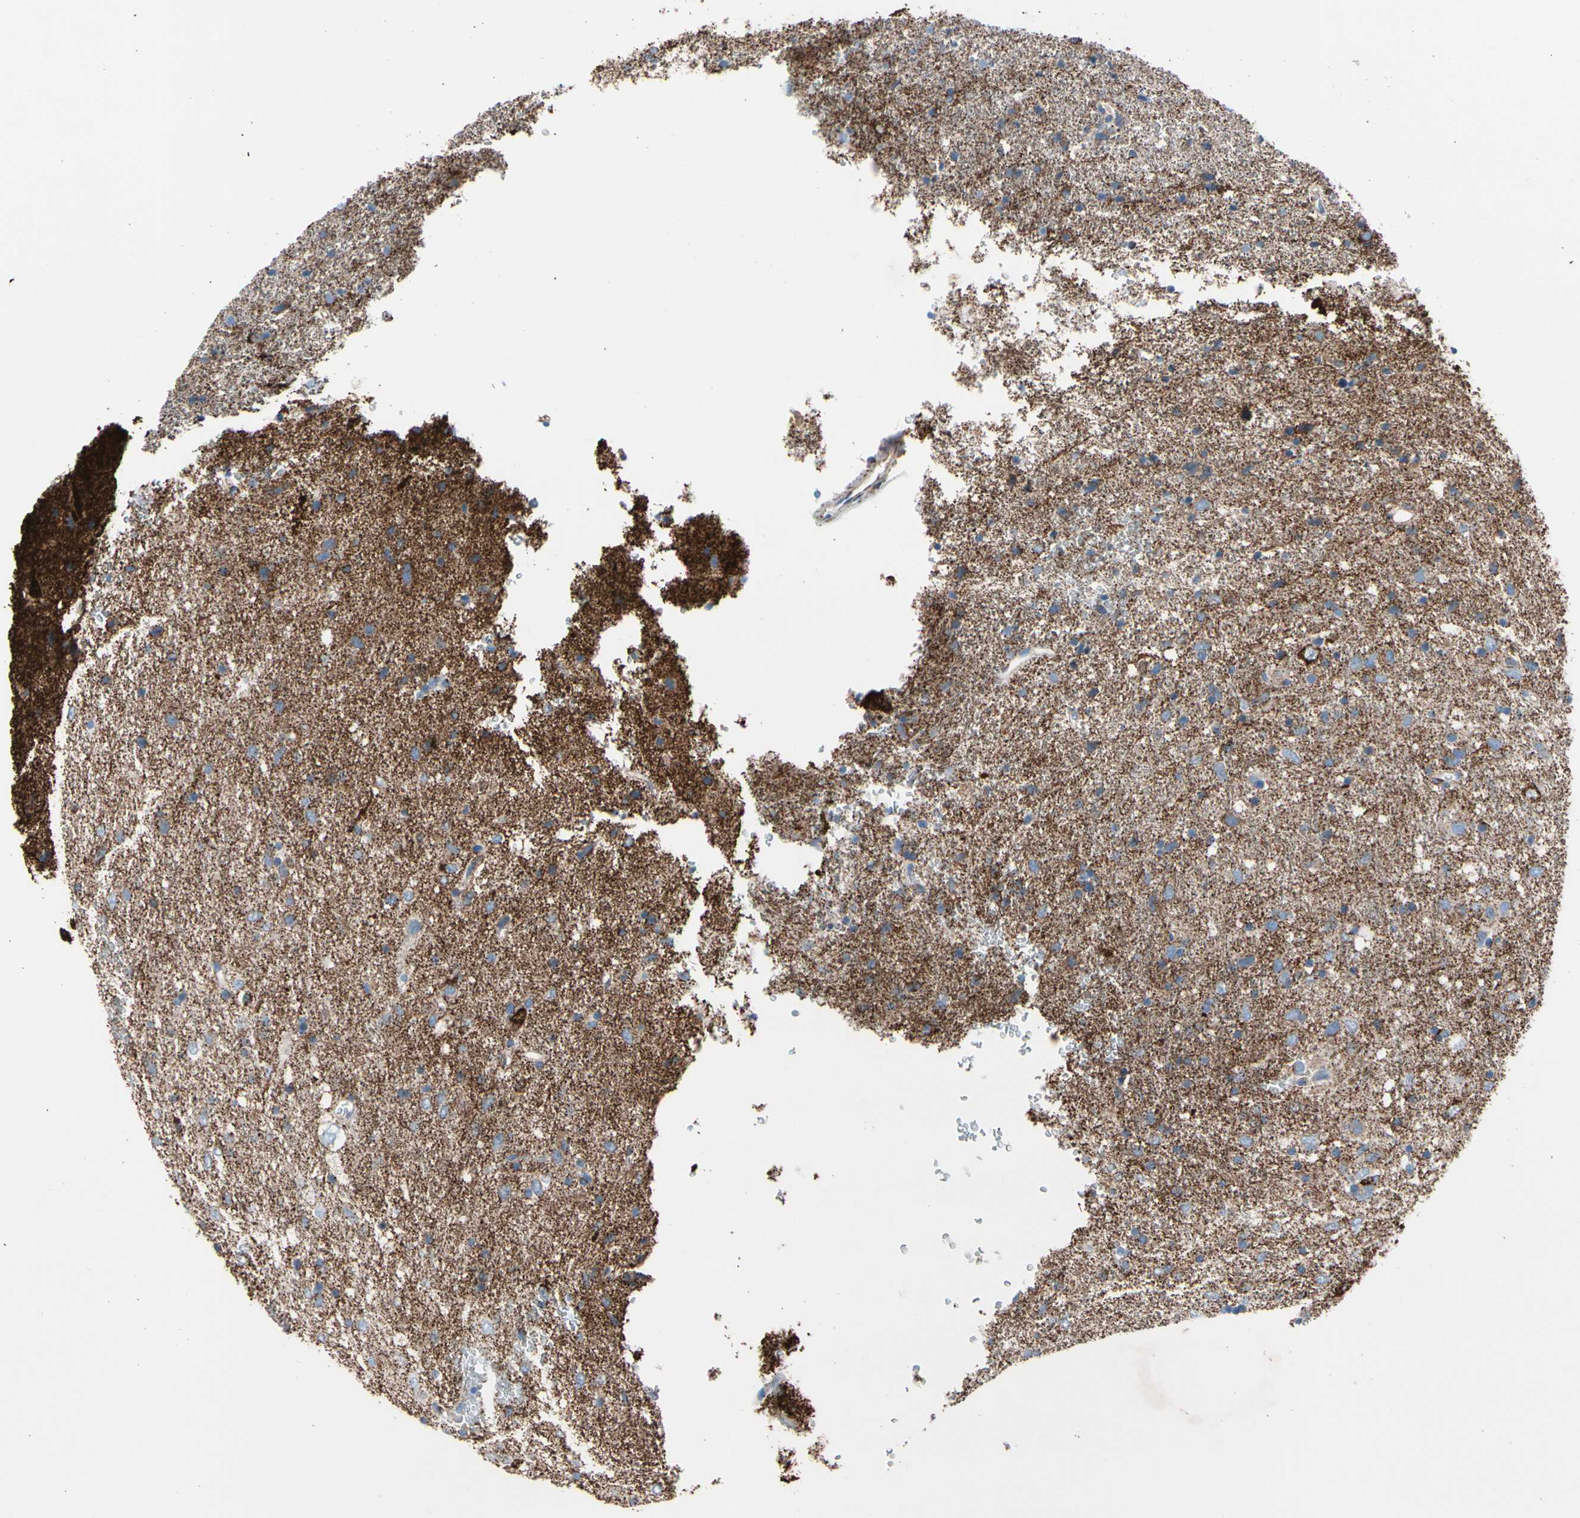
{"staining": {"intensity": "negative", "quantity": "none", "location": "none"}, "tissue": "glioma", "cell_type": "Tumor cells", "image_type": "cancer", "snomed": [{"axis": "morphology", "description": "Glioma, malignant, Low grade"}, {"axis": "topography", "description": "Brain"}], "caption": "Immunohistochemistry photomicrograph of glioma stained for a protein (brown), which demonstrates no positivity in tumor cells.", "gene": "HK1", "patient": {"sex": "male", "age": 77}}